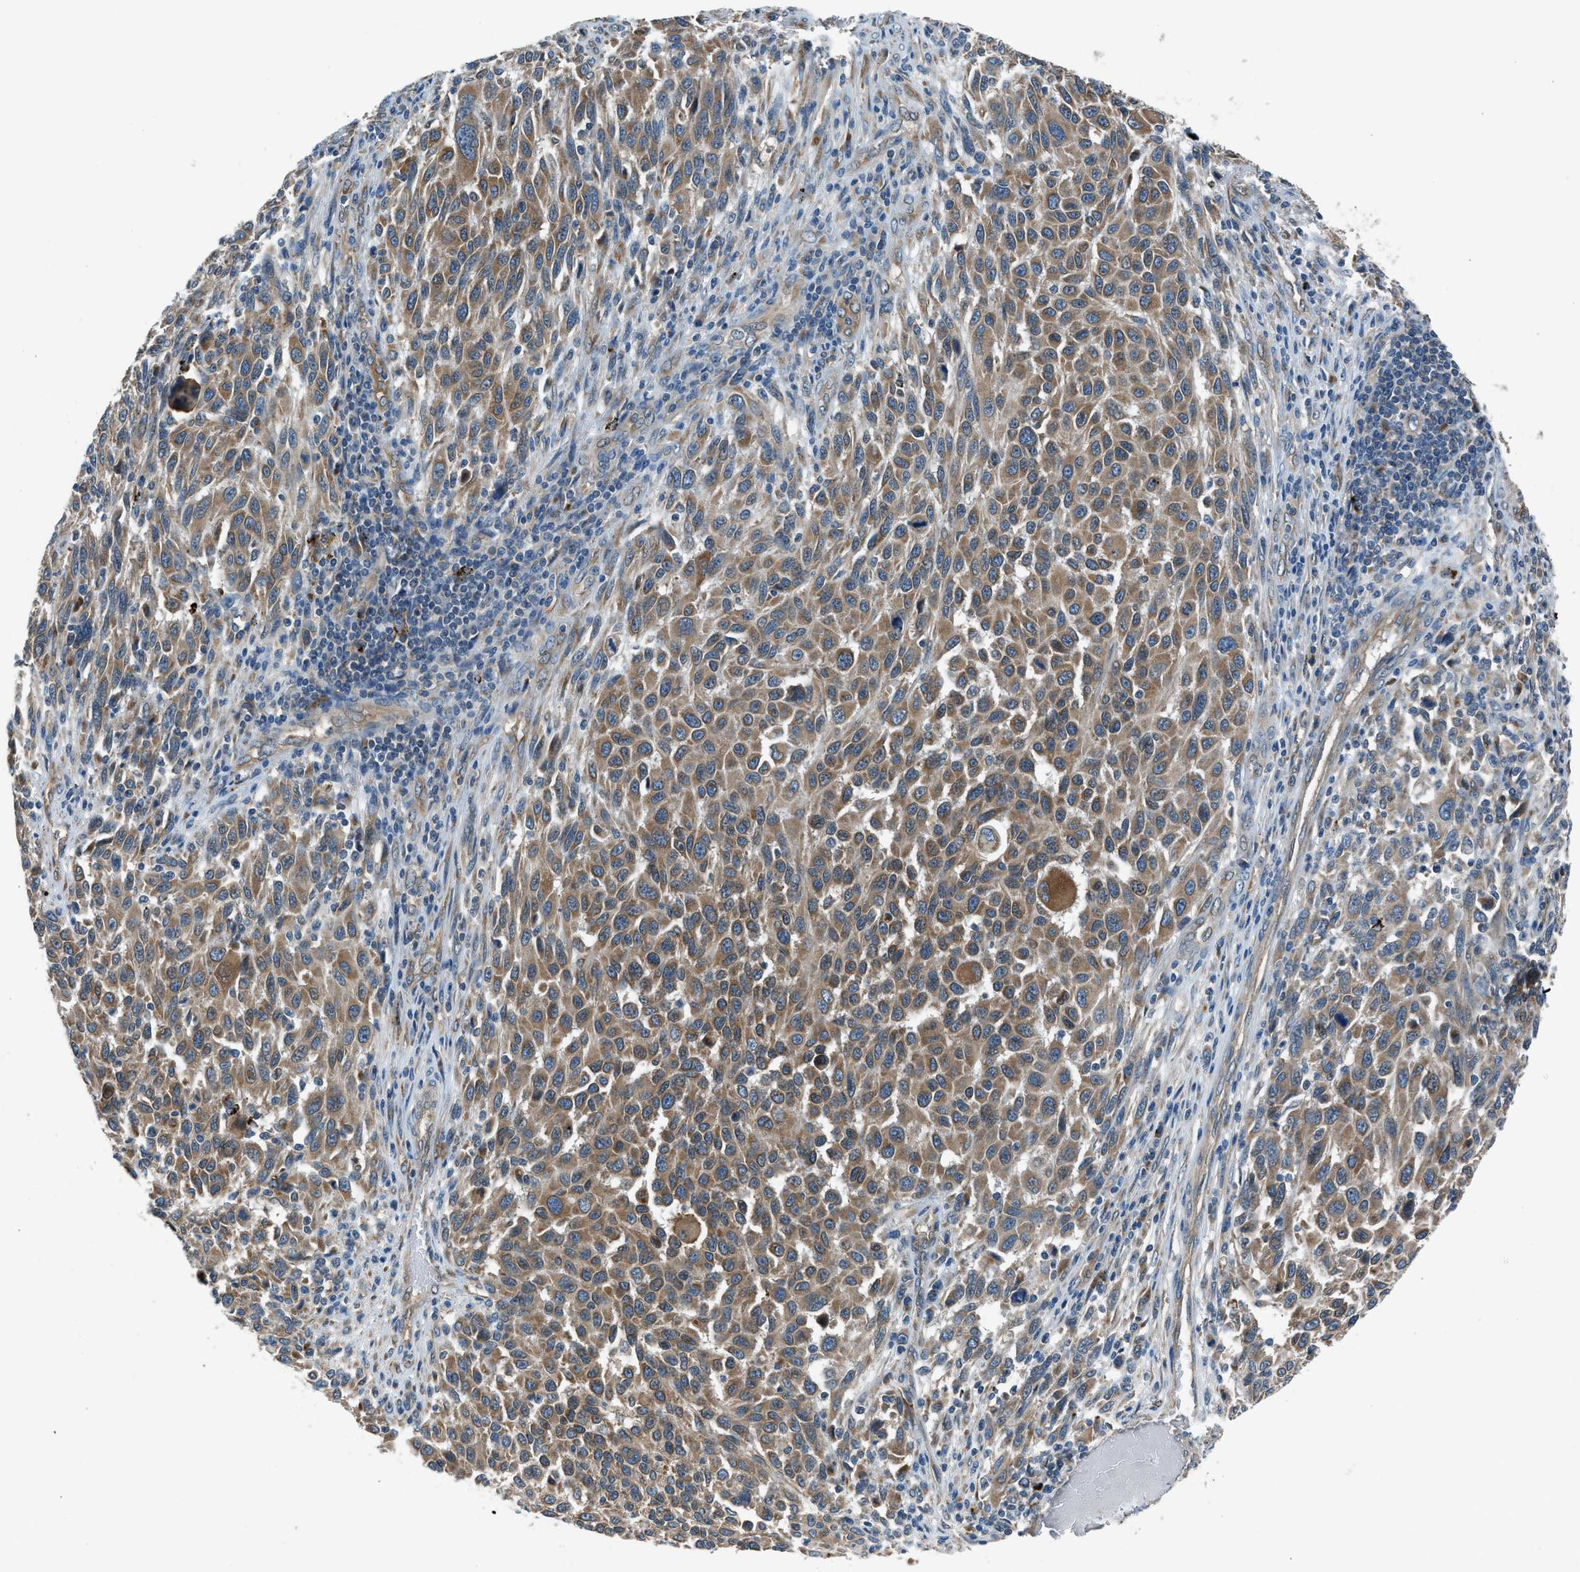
{"staining": {"intensity": "moderate", "quantity": ">75%", "location": "cytoplasmic/membranous"}, "tissue": "melanoma", "cell_type": "Tumor cells", "image_type": "cancer", "snomed": [{"axis": "morphology", "description": "Malignant melanoma, Metastatic site"}, {"axis": "topography", "description": "Lymph node"}], "caption": "Moderate cytoplasmic/membranous positivity is seen in about >75% of tumor cells in malignant melanoma (metastatic site).", "gene": "LMBR1", "patient": {"sex": "male", "age": 61}}